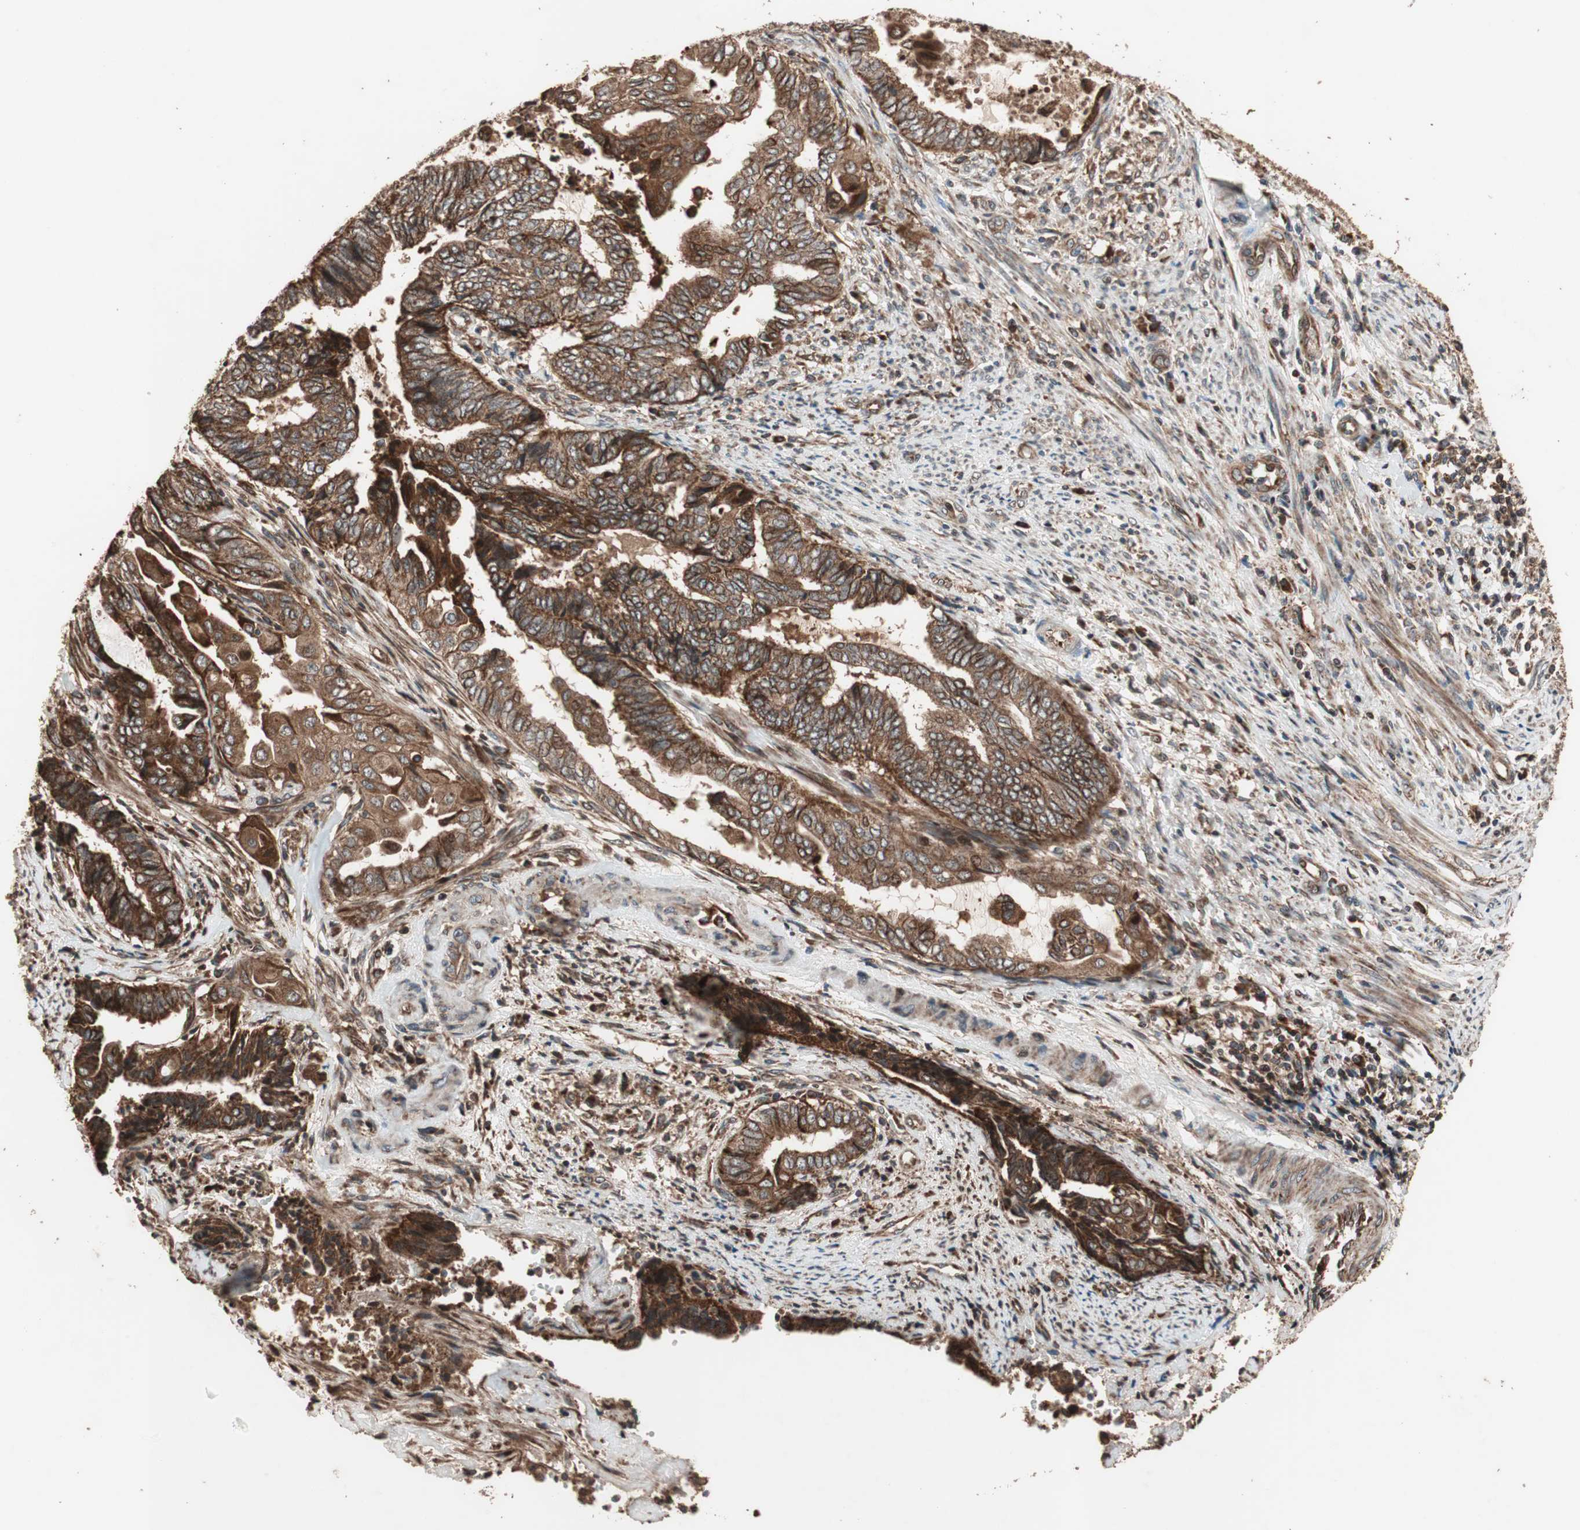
{"staining": {"intensity": "strong", "quantity": ">75%", "location": "cytoplasmic/membranous"}, "tissue": "endometrial cancer", "cell_type": "Tumor cells", "image_type": "cancer", "snomed": [{"axis": "morphology", "description": "Adenocarcinoma, NOS"}, {"axis": "topography", "description": "Uterus"}, {"axis": "topography", "description": "Endometrium"}], "caption": "Immunohistochemical staining of endometrial adenocarcinoma displays strong cytoplasmic/membranous protein positivity in about >75% of tumor cells.", "gene": "RAB1A", "patient": {"sex": "female", "age": 70}}